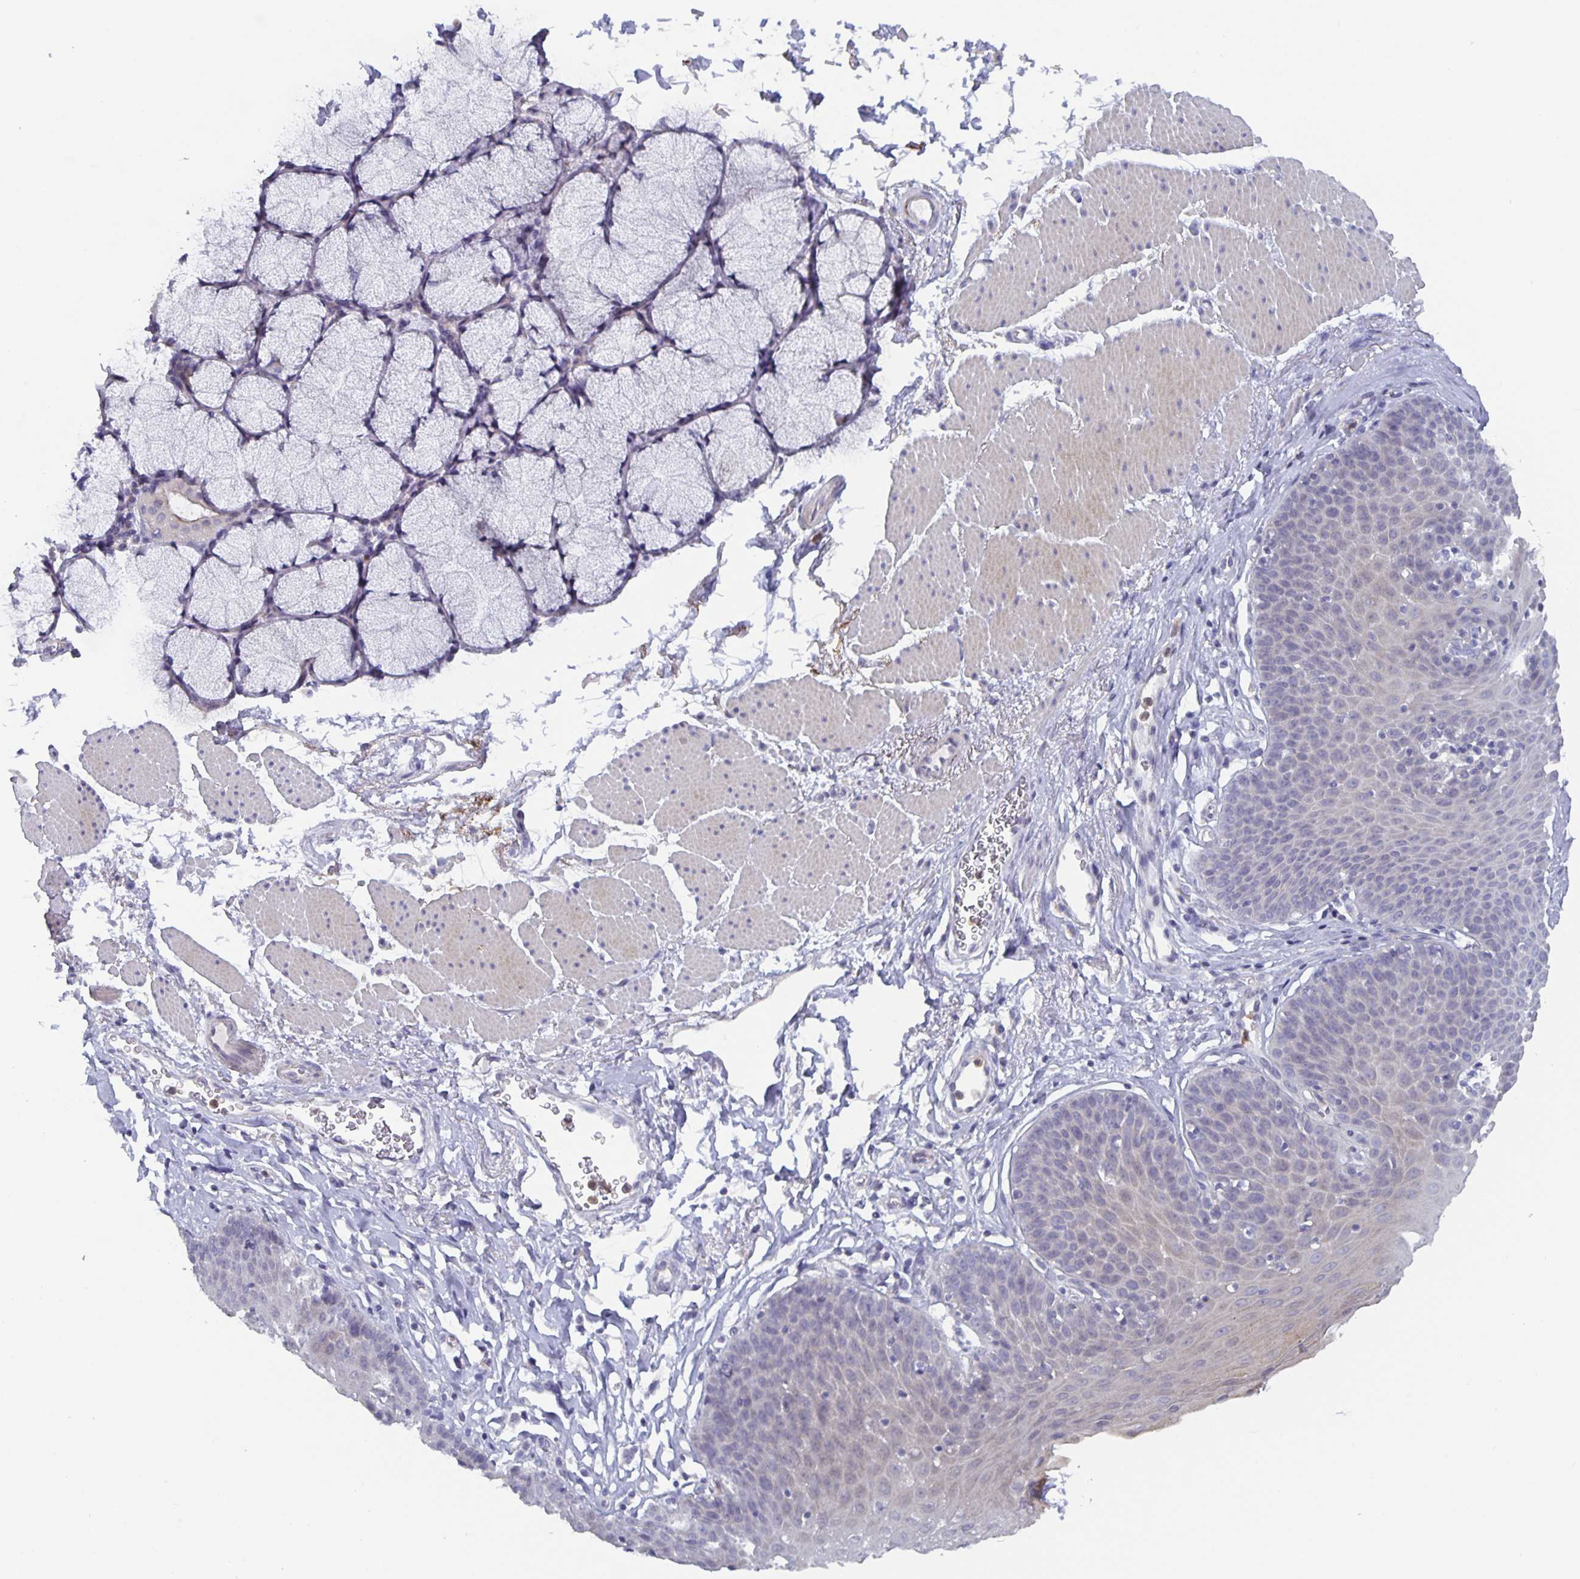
{"staining": {"intensity": "negative", "quantity": "none", "location": "none"}, "tissue": "esophagus", "cell_type": "Squamous epithelial cells", "image_type": "normal", "snomed": [{"axis": "morphology", "description": "Normal tissue, NOS"}, {"axis": "topography", "description": "Esophagus"}], "caption": "High power microscopy micrograph of an IHC micrograph of benign esophagus, revealing no significant positivity in squamous epithelial cells.", "gene": "GDF15", "patient": {"sex": "female", "age": 81}}